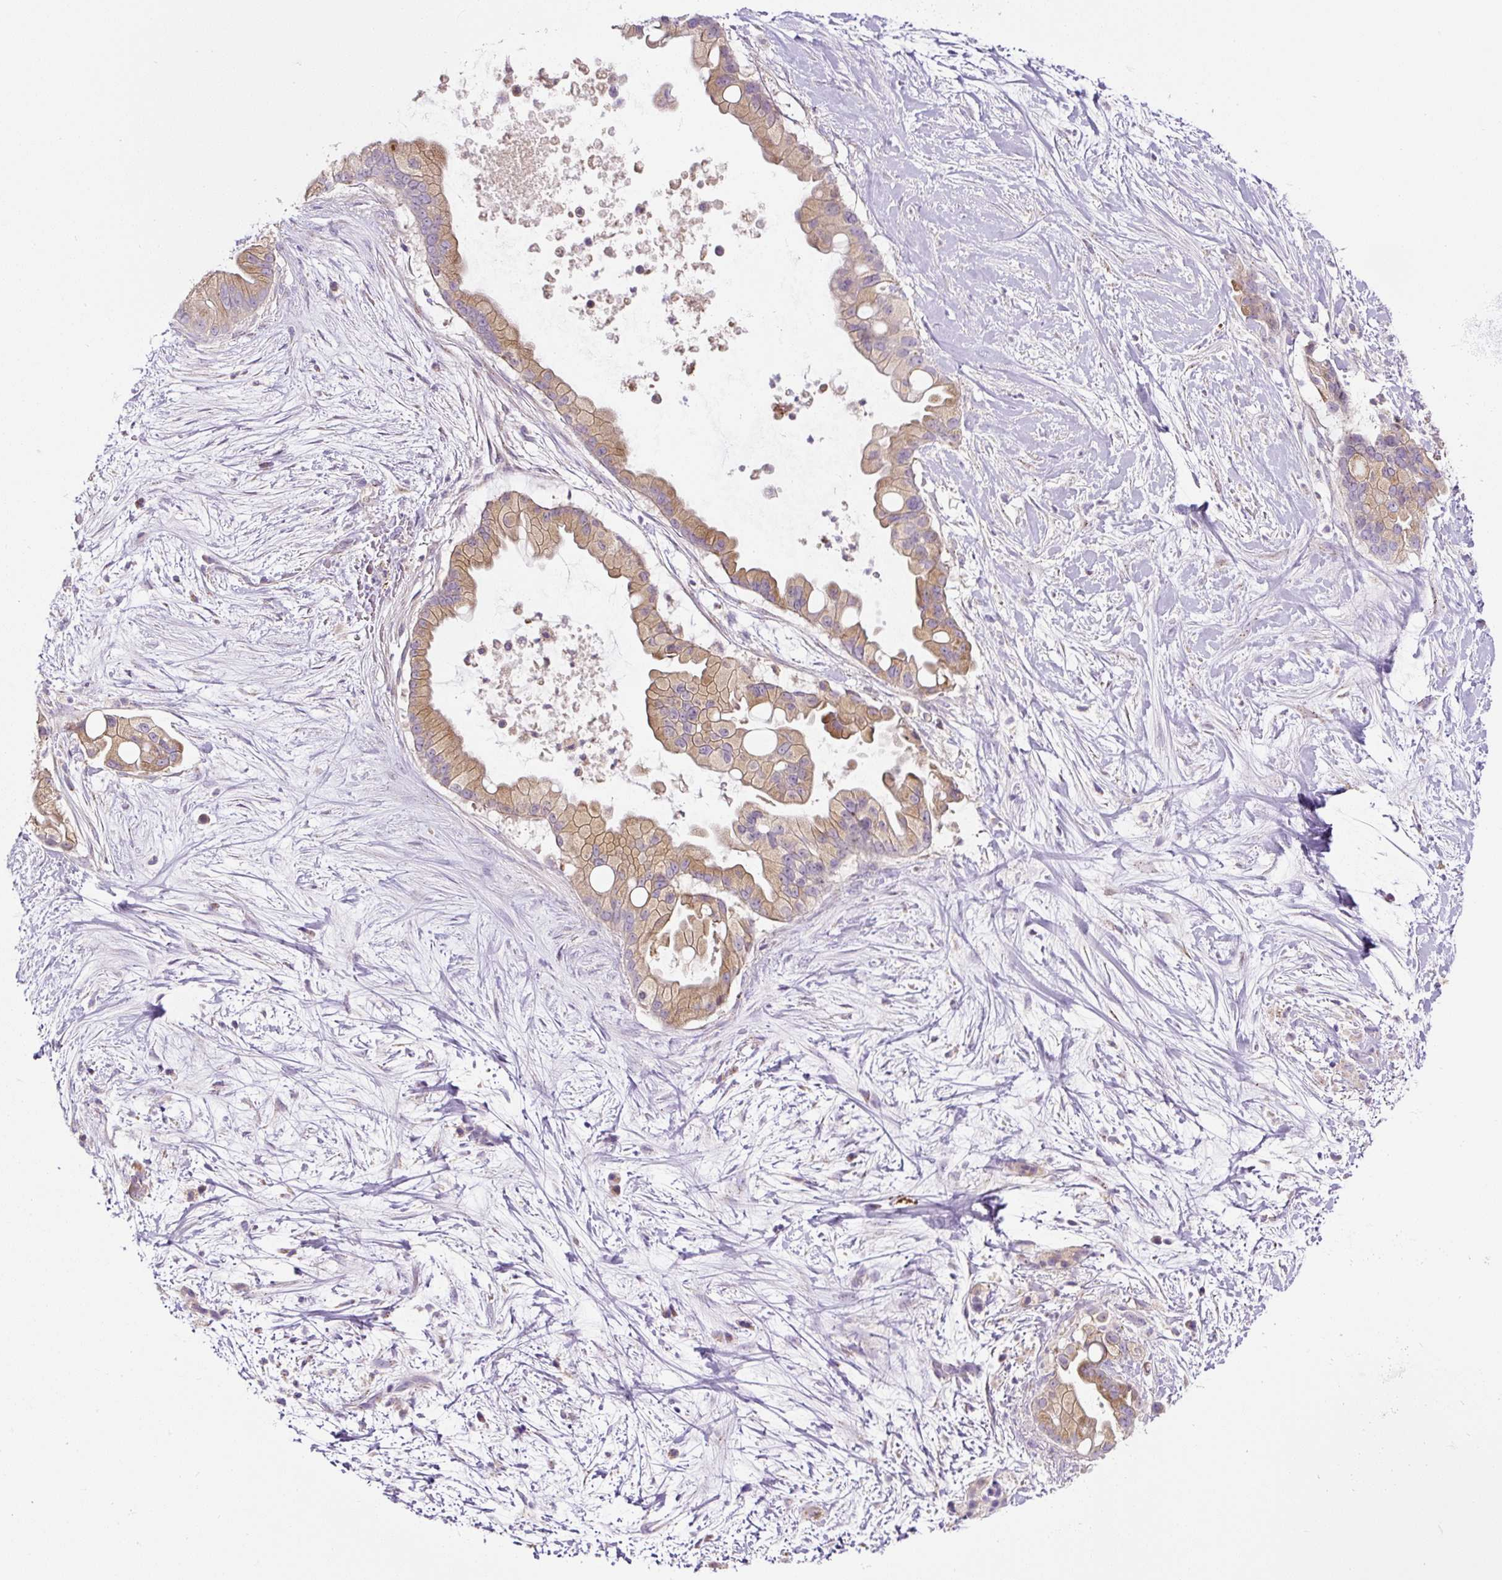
{"staining": {"intensity": "weak", "quantity": ">75%", "location": "cytoplasmic/membranous"}, "tissue": "pancreatic cancer", "cell_type": "Tumor cells", "image_type": "cancer", "snomed": [{"axis": "morphology", "description": "Adenocarcinoma, NOS"}, {"axis": "topography", "description": "Pancreas"}], "caption": "Adenocarcinoma (pancreatic) stained for a protein (brown) demonstrates weak cytoplasmic/membranous positive positivity in approximately >75% of tumor cells.", "gene": "HPS4", "patient": {"sex": "female", "age": 69}}